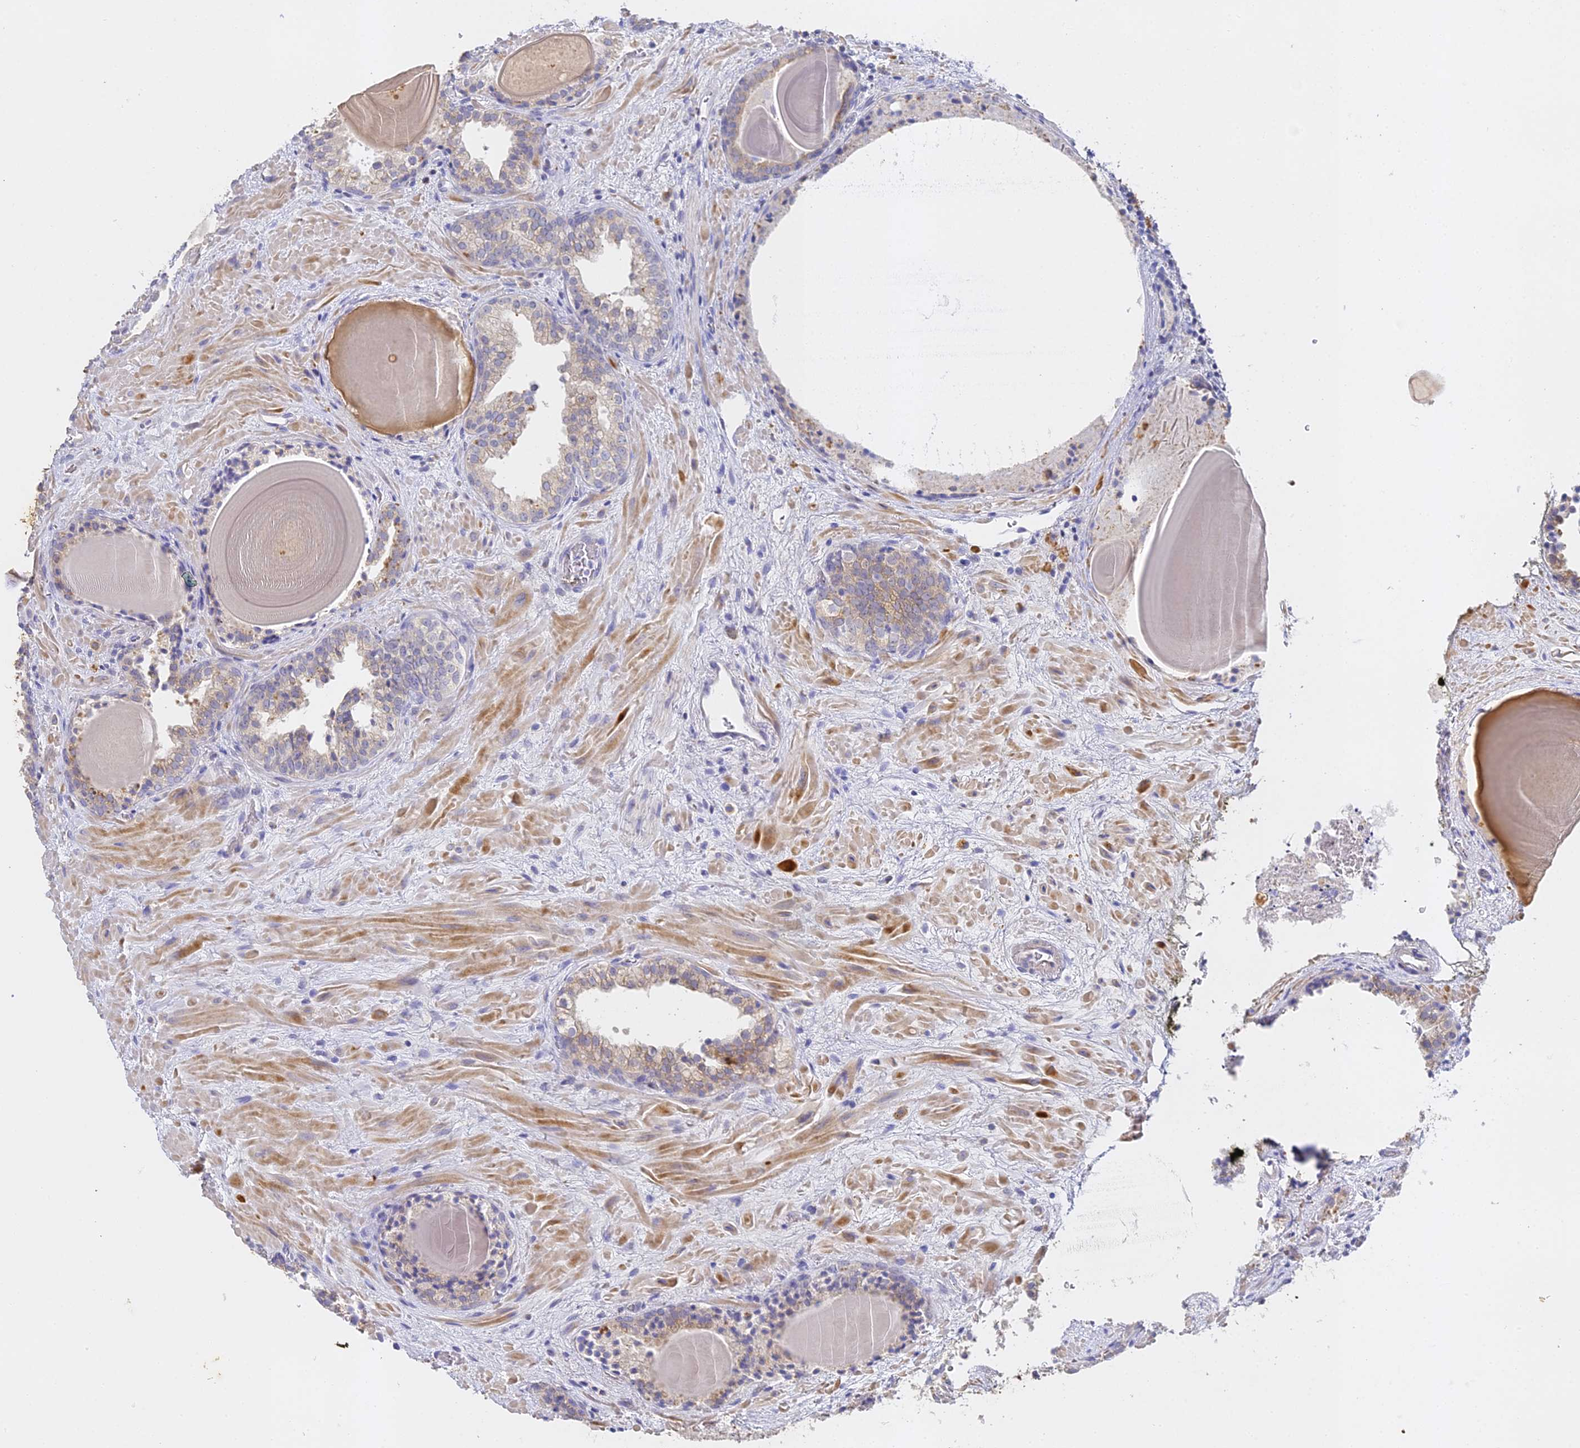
{"staining": {"intensity": "weak", "quantity": "<25%", "location": "cytoplasmic/membranous"}, "tissue": "prostate cancer", "cell_type": "Tumor cells", "image_type": "cancer", "snomed": [{"axis": "morphology", "description": "Adenocarcinoma, High grade"}, {"axis": "topography", "description": "Prostate"}], "caption": "IHC of prostate adenocarcinoma (high-grade) exhibits no expression in tumor cells. The staining is performed using DAB brown chromogen with nuclei counter-stained in using hematoxylin.", "gene": "DONSON", "patient": {"sex": "male", "age": 66}}